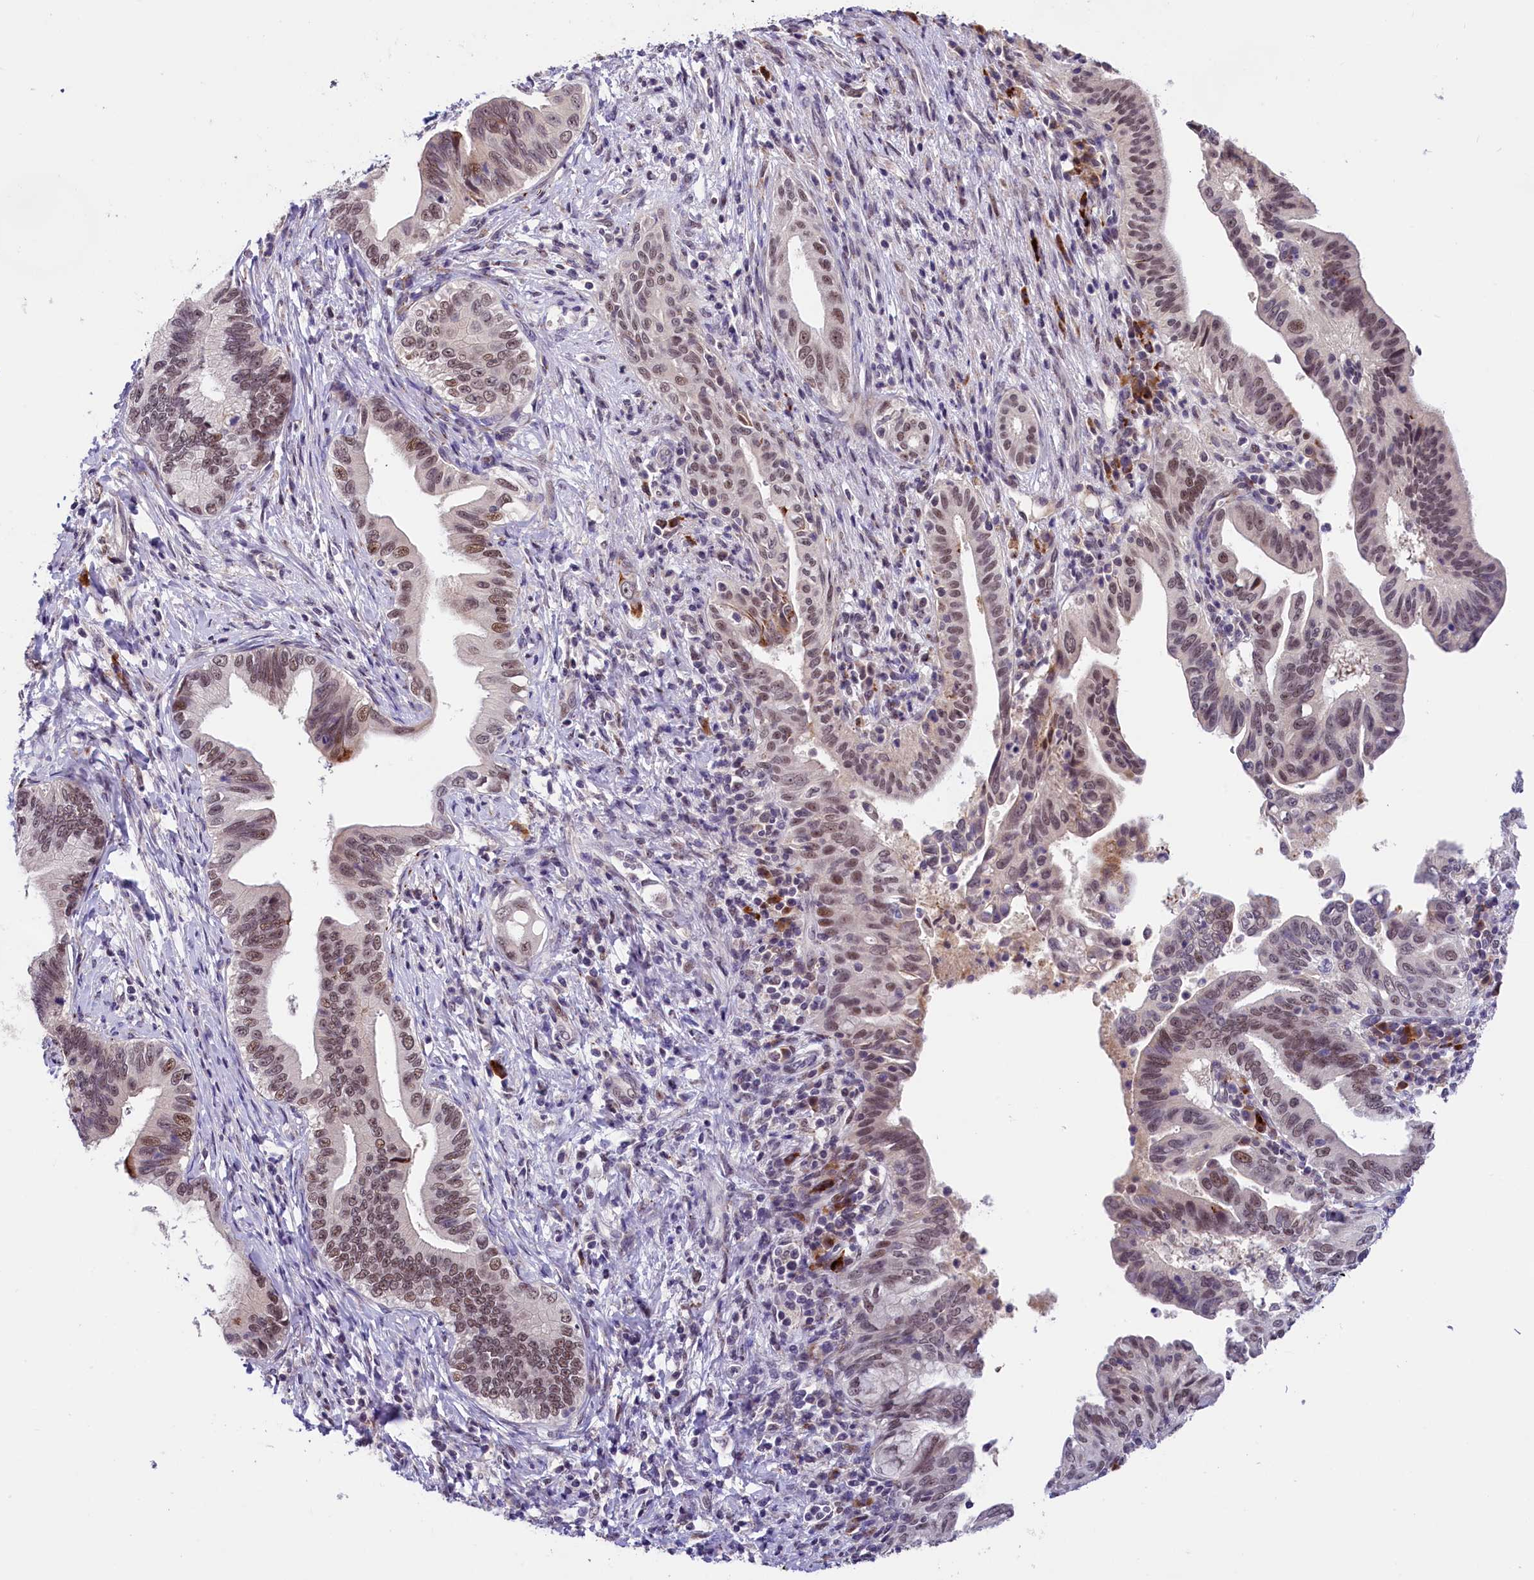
{"staining": {"intensity": "moderate", "quantity": "25%-75%", "location": "nuclear"}, "tissue": "pancreatic cancer", "cell_type": "Tumor cells", "image_type": "cancer", "snomed": [{"axis": "morphology", "description": "Adenocarcinoma, NOS"}, {"axis": "topography", "description": "Pancreas"}], "caption": "The image shows a brown stain indicating the presence of a protein in the nuclear of tumor cells in pancreatic adenocarcinoma. (IHC, brightfield microscopy, high magnification).", "gene": "FBXO45", "patient": {"sex": "female", "age": 55}}